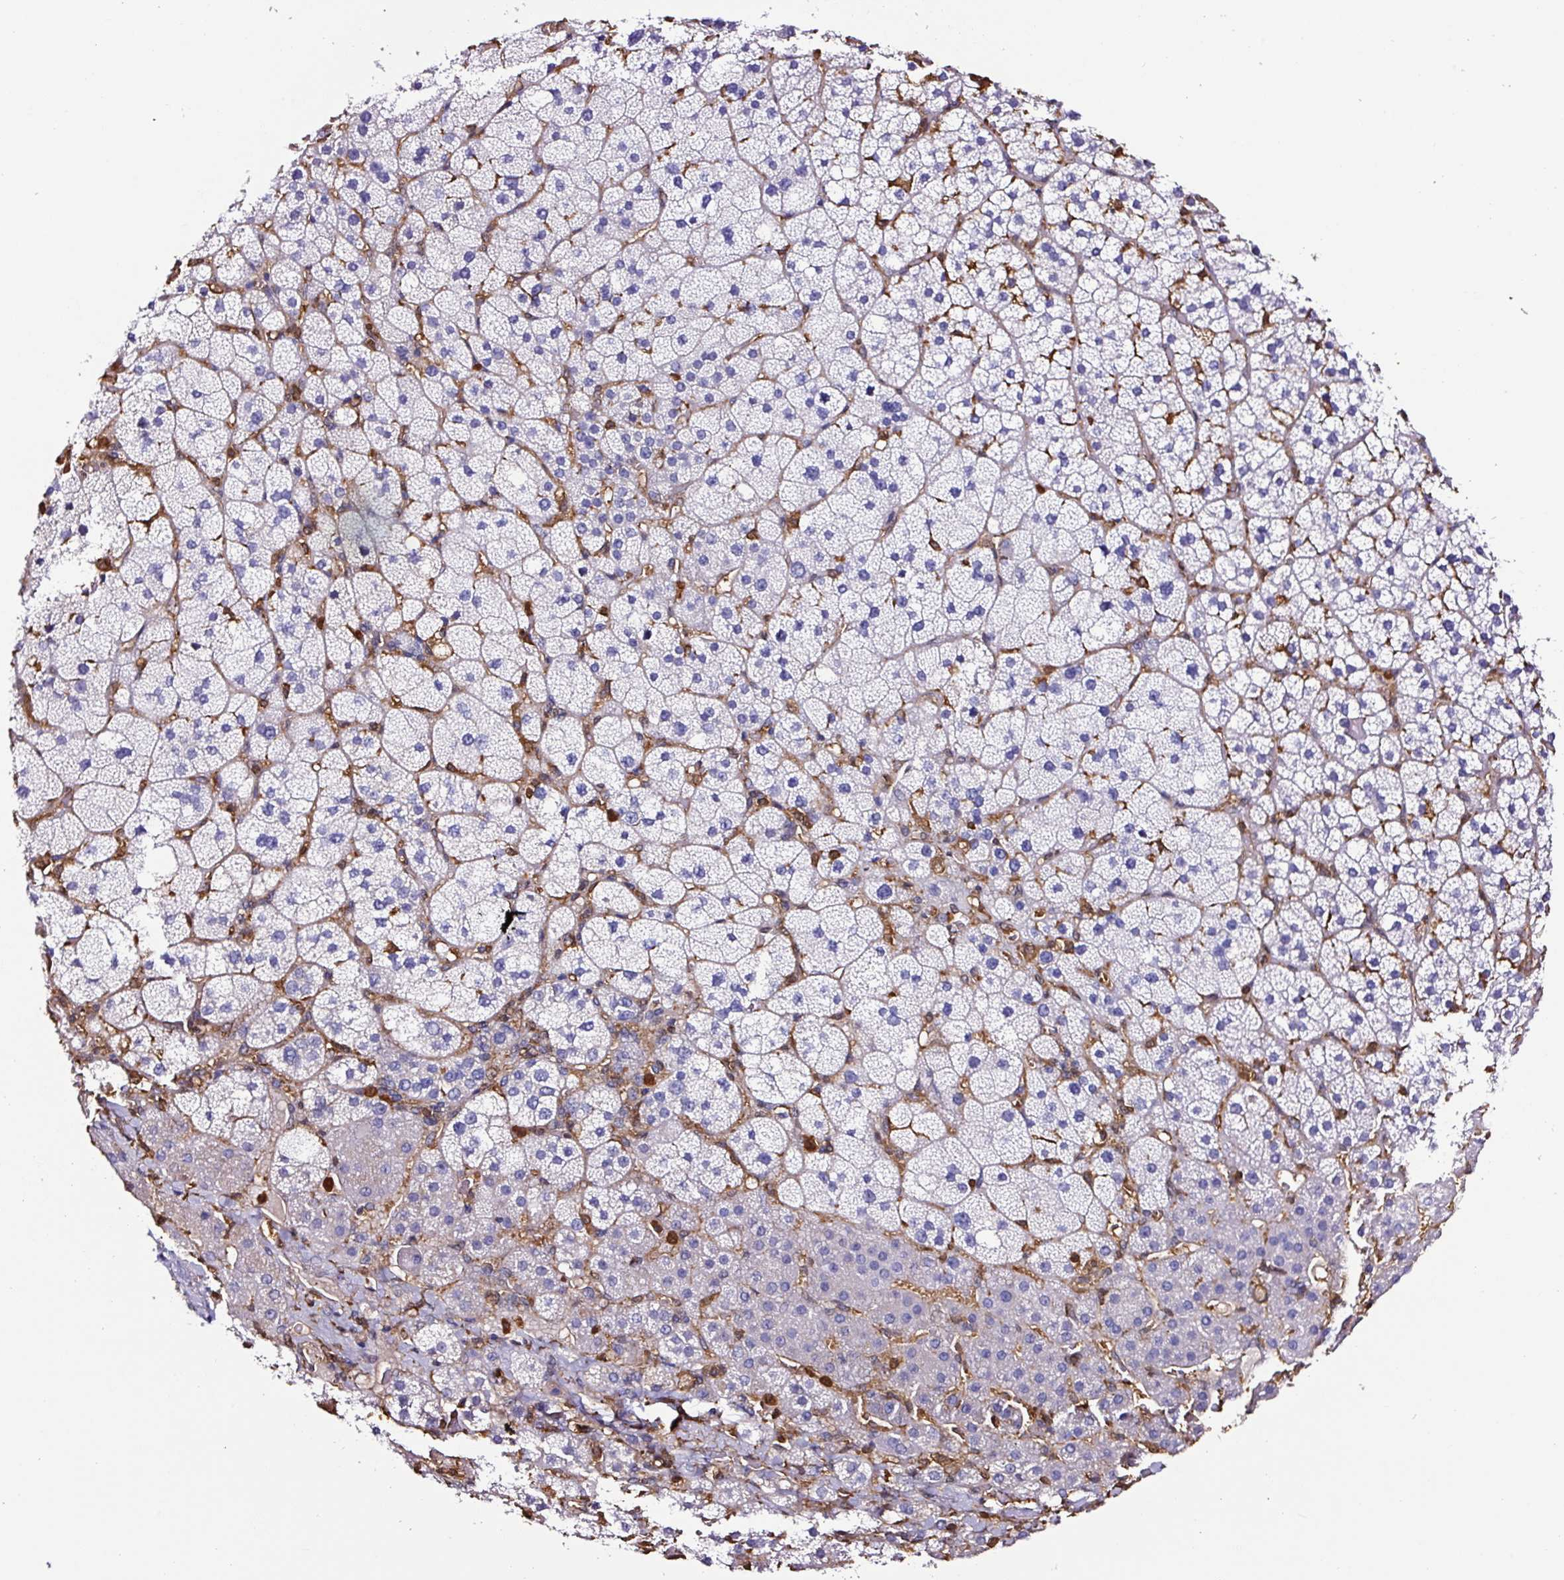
{"staining": {"intensity": "negative", "quantity": "none", "location": "none"}, "tissue": "adrenal gland", "cell_type": "Glandular cells", "image_type": "normal", "snomed": [{"axis": "morphology", "description": "Normal tissue, NOS"}, {"axis": "topography", "description": "Adrenal gland"}], "caption": "The image exhibits no staining of glandular cells in normal adrenal gland. (Immunohistochemistry (ihc), brightfield microscopy, high magnification).", "gene": "ARHGDIB", "patient": {"sex": "male", "age": 53}}